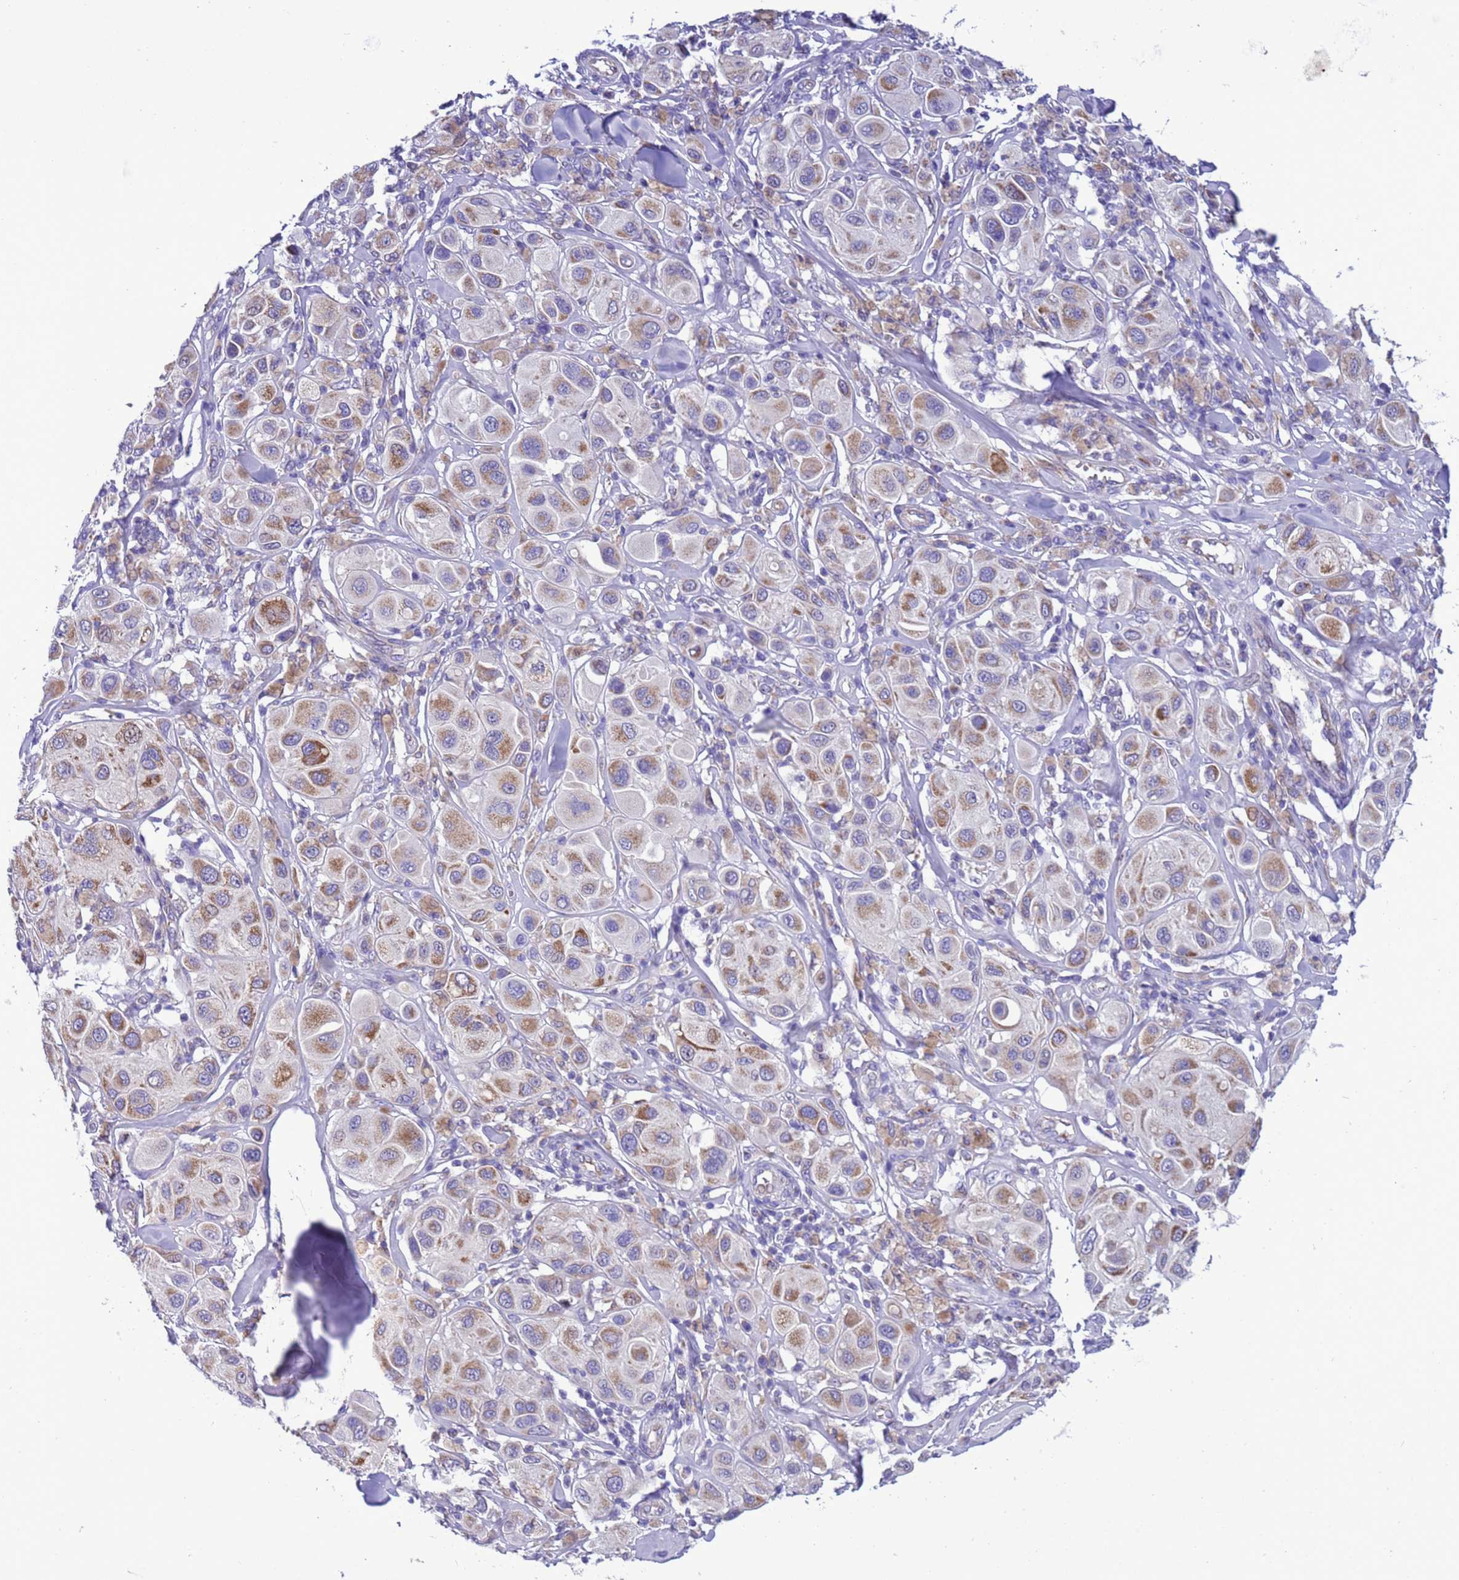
{"staining": {"intensity": "moderate", "quantity": ">75%", "location": "cytoplasmic/membranous"}, "tissue": "melanoma", "cell_type": "Tumor cells", "image_type": "cancer", "snomed": [{"axis": "morphology", "description": "Malignant melanoma, Metastatic site"}, {"axis": "topography", "description": "Skin"}], "caption": "Immunohistochemical staining of melanoma demonstrates medium levels of moderate cytoplasmic/membranous protein positivity in approximately >75% of tumor cells. (DAB (3,3'-diaminobenzidine) IHC with brightfield microscopy, high magnification).", "gene": "CCDC191", "patient": {"sex": "male", "age": 41}}